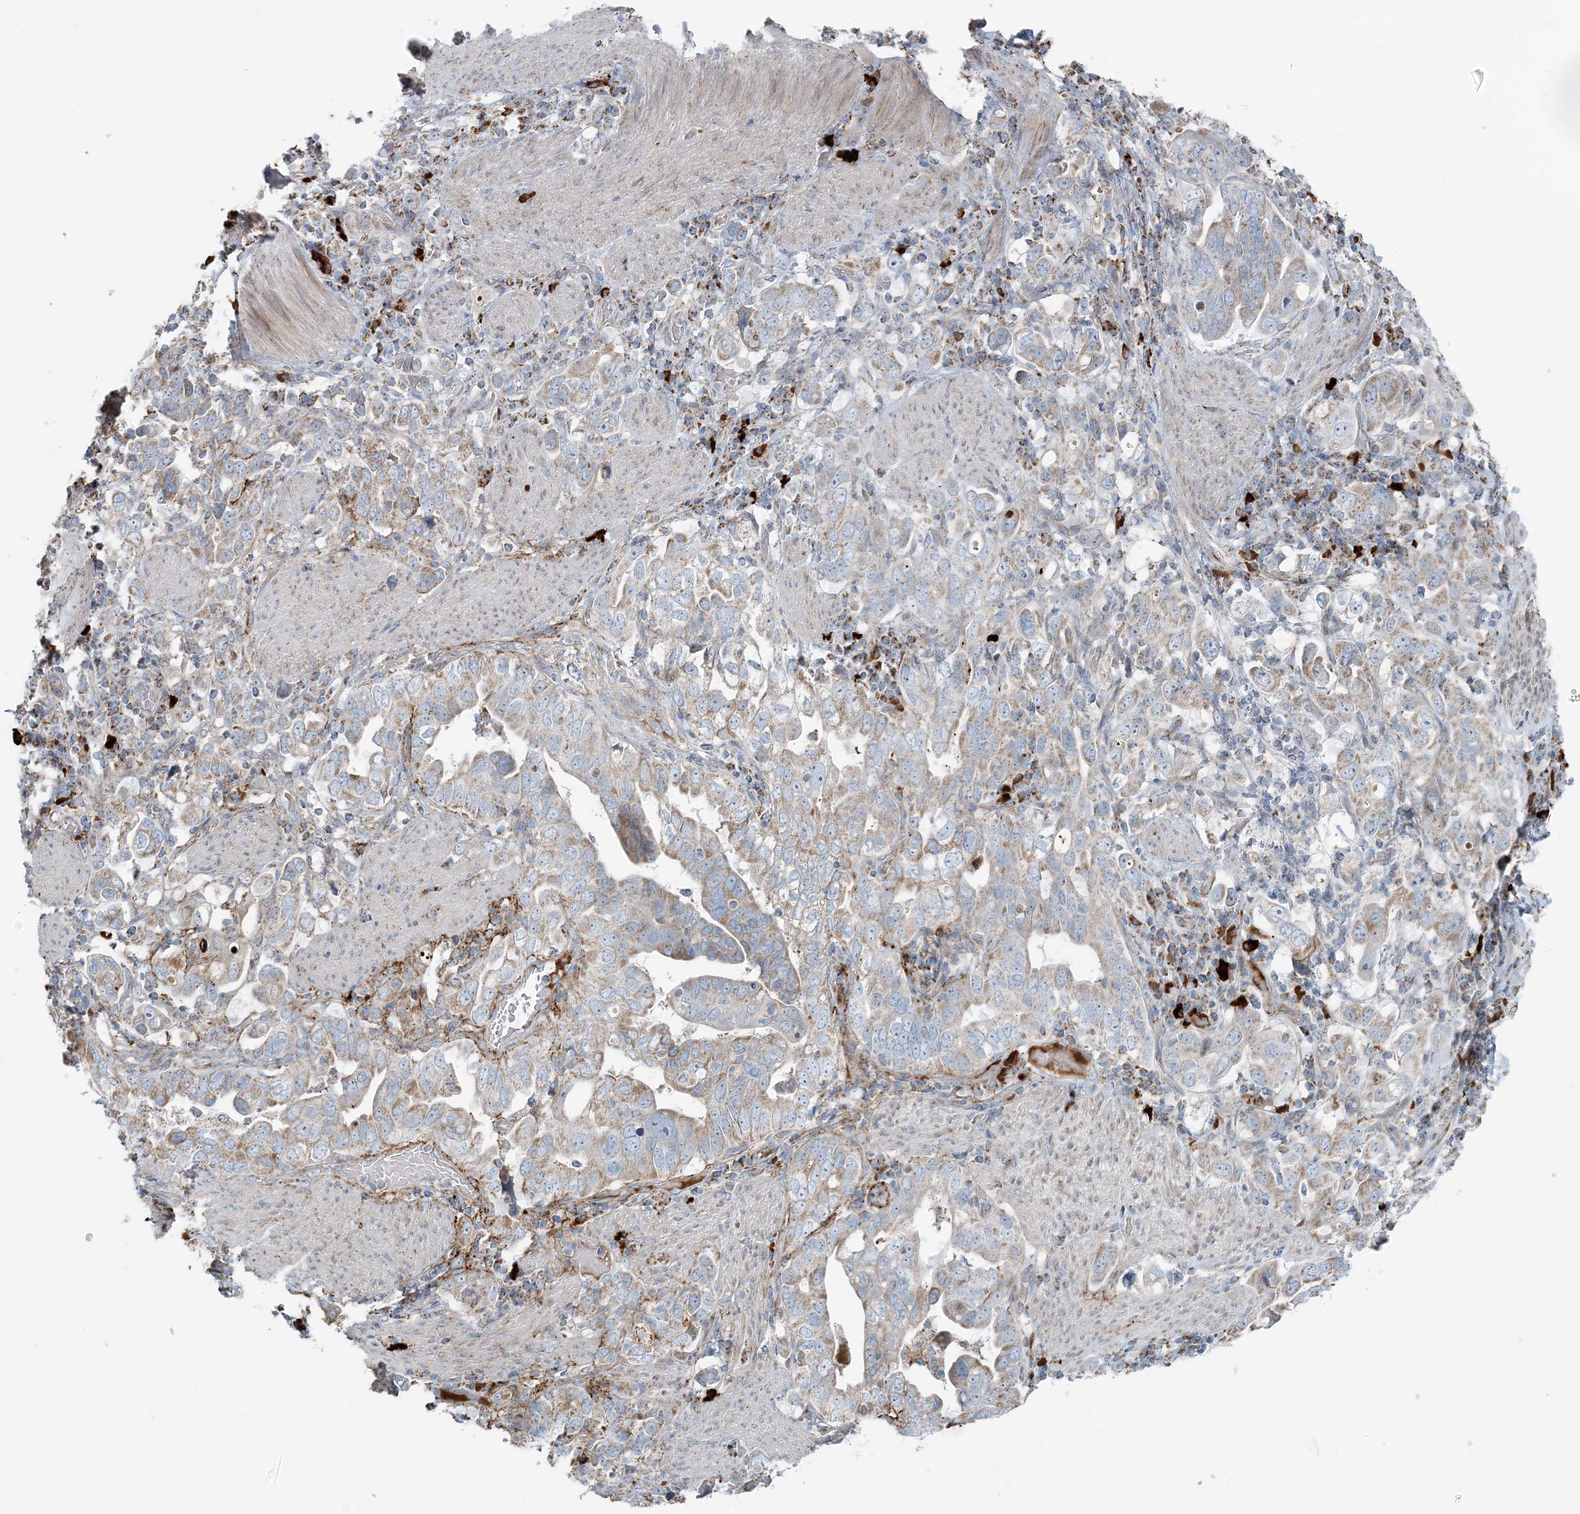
{"staining": {"intensity": "moderate", "quantity": "25%-75%", "location": "cytoplasmic/membranous"}, "tissue": "stomach cancer", "cell_type": "Tumor cells", "image_type": "cancer", "snomed": [{"axis": "morphology", "description": "Adenocarcinoma, NOS"}, {"axis": "topography", "description": "Stomach, upper"}], "caption": "Stomach adenocarcinoma was stained to show a protein in brown. There is medium levels of moderate cytoplasmic/membranous expression in about 25%-75% of tumor cells. The protein is stained brown, and the nuclei are stained in blue (DAB IHC with brightfield microscopy, high magnification).", "gene": "SLC22A16", "patient": {"sex": "male", "age": 62}}